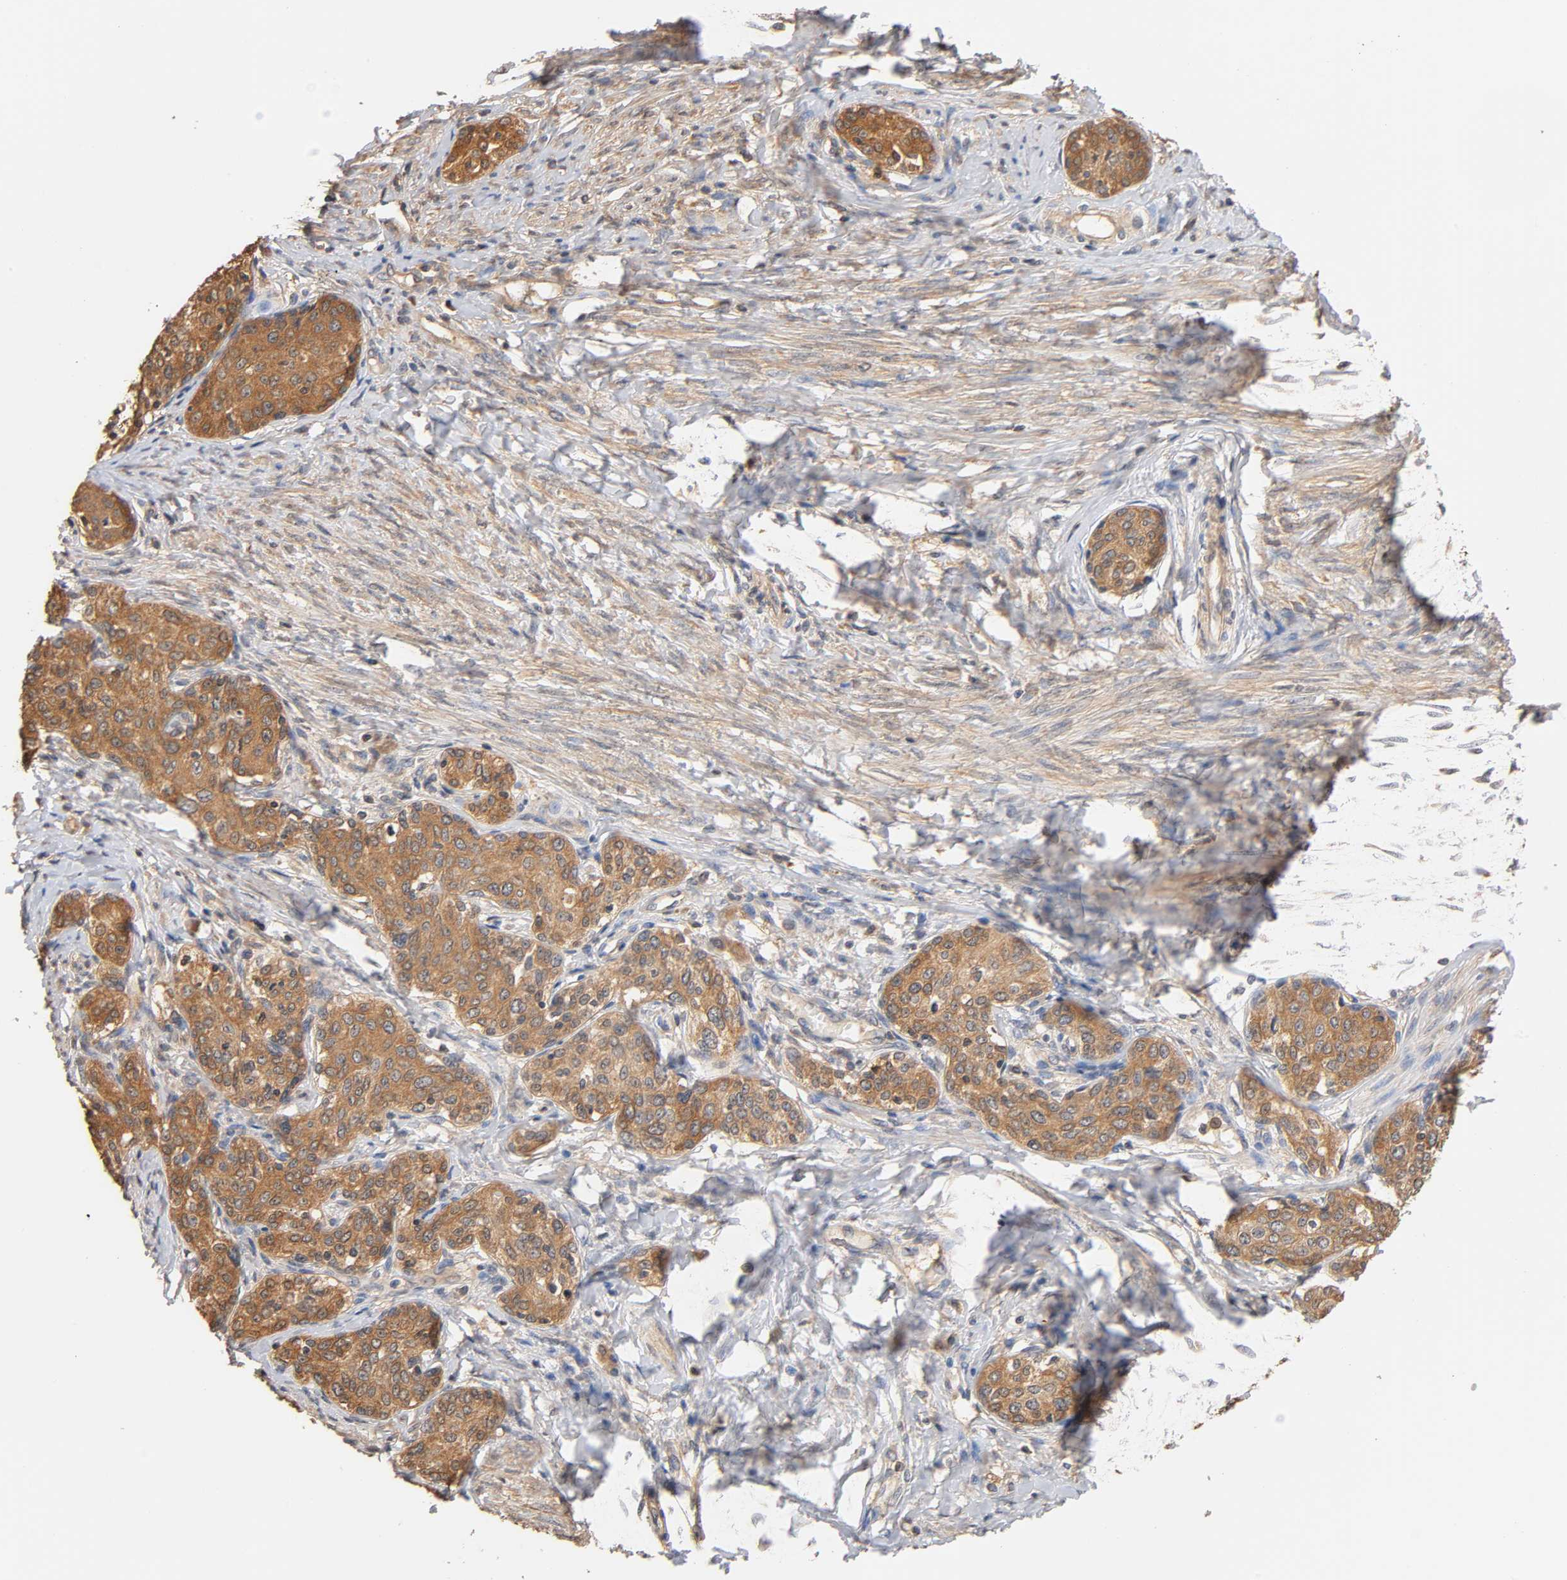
{"staining": {"intensity": "moderate", "quantity": ">75%", "location": "cytoplasmic/membranous"}, "tissue": "cervical cancer", "cell_type": "Tumor cells", "image_type": "cancer", "snomed": [{"axis": "morphology", "description": "Squamous cell carcinoma, NOS"}, {"axis": "morphology", "description": "Adenocarcinoma, NOS"}, {"axis": "topography", "description": "Cervix"}], "caption": "Protein positivity by immunohistochemistry reveals moderate cytoplasmic/membranous expression in about >75% of tumor cells in cervical squamous cell carcinoma.", "gene": "ALDOA", "patient": {"sex": "female", "age": 52}}